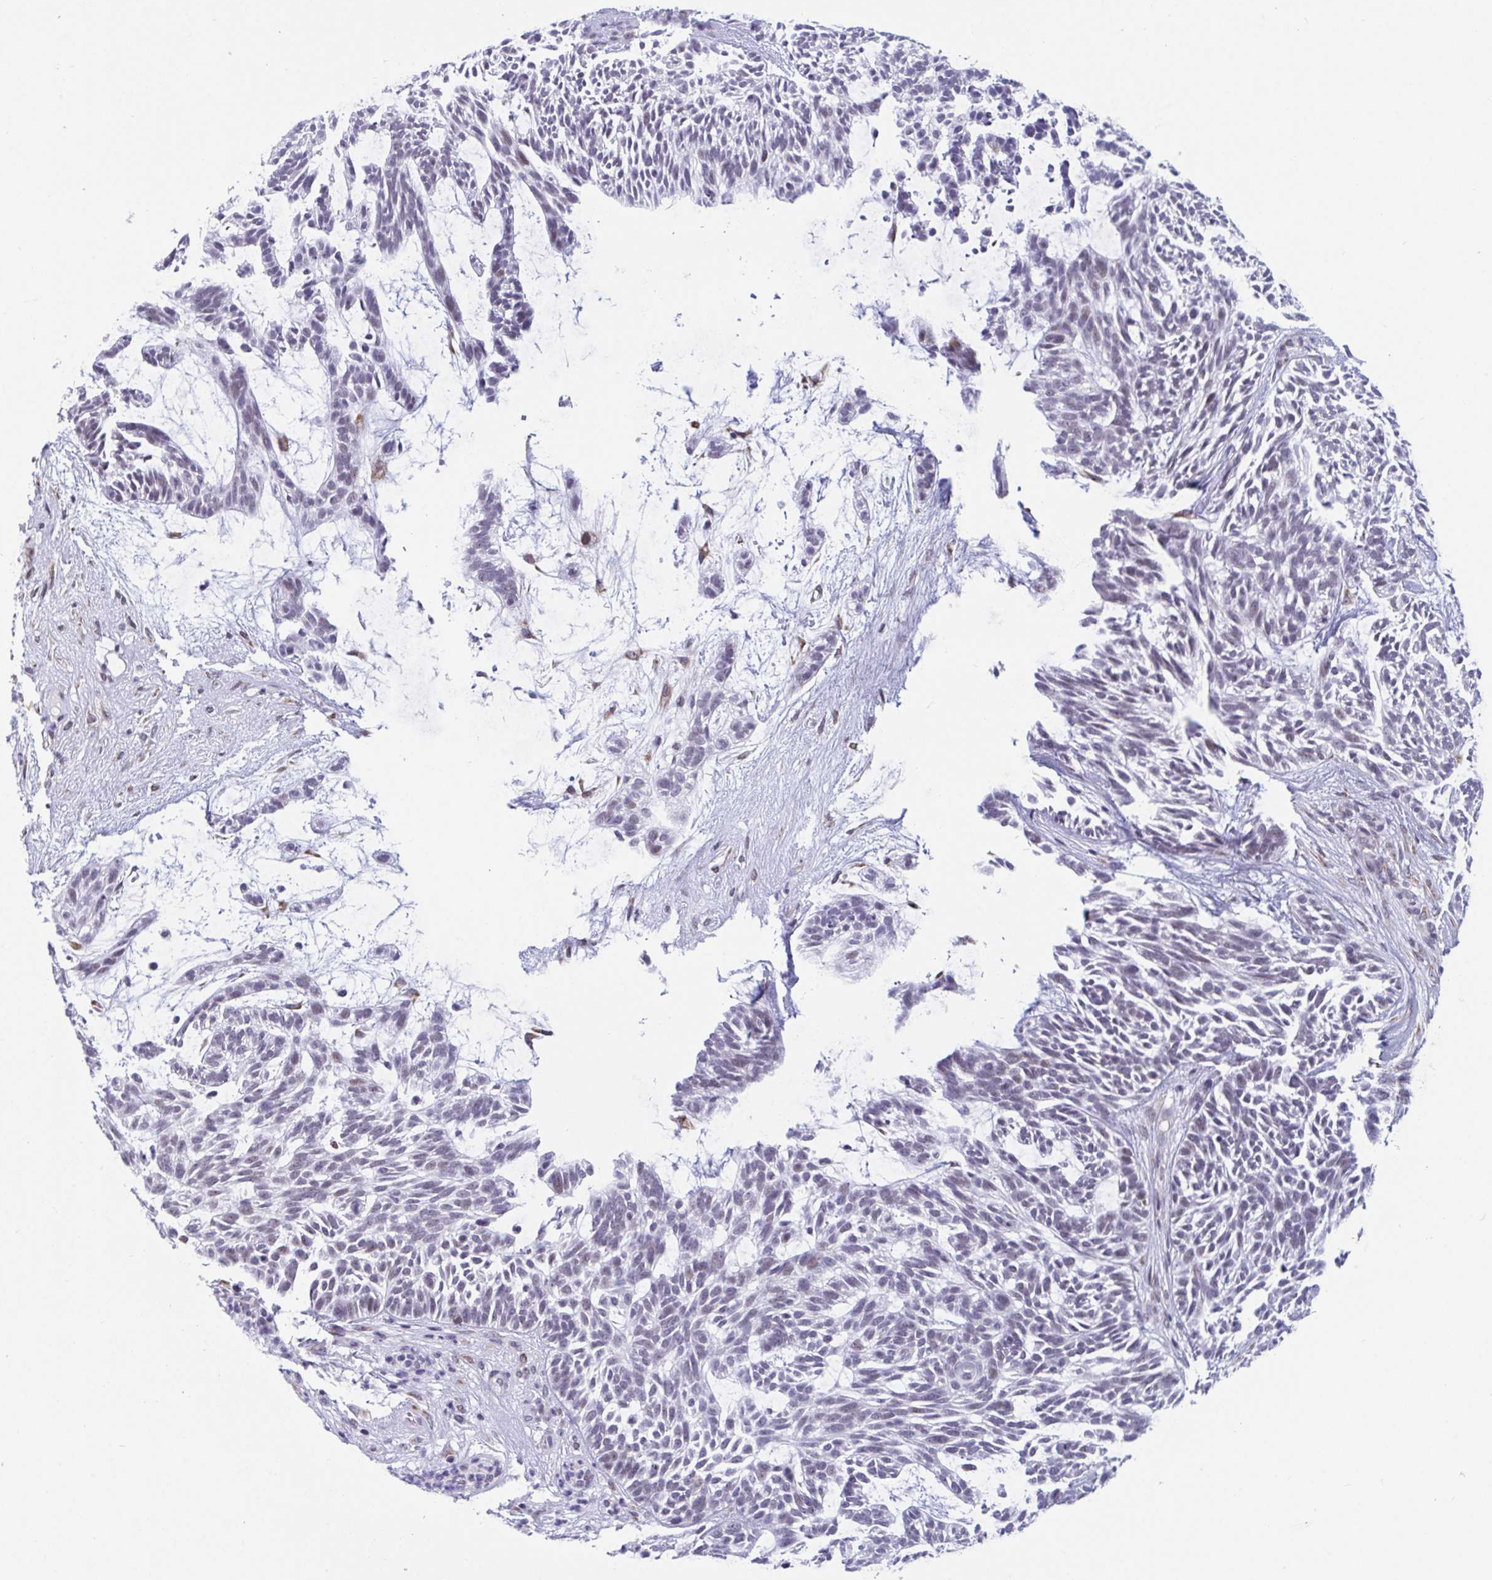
{"staining": {"intensity": "weak", "quantity": "<25%", "location": "nuclear"}, "tissue": "skin cancer", "cell_type": "Tumor cells", "image_type": "cancer", "snomed": [{"axis": "morphology", "description": "Basal cell carcinoma"}, {"axis": "topography", "description": "Skin"}, {"axis": "topography", "description": "Skin, foot"}], "caption": "High power microscopy photomicrograph of an IHC histopathology image of skin basal cell carcinoma, revealing no significant expression in tumor cells.", "gene": "WDR72", "patient": {"sex": "female", "age": 77}}